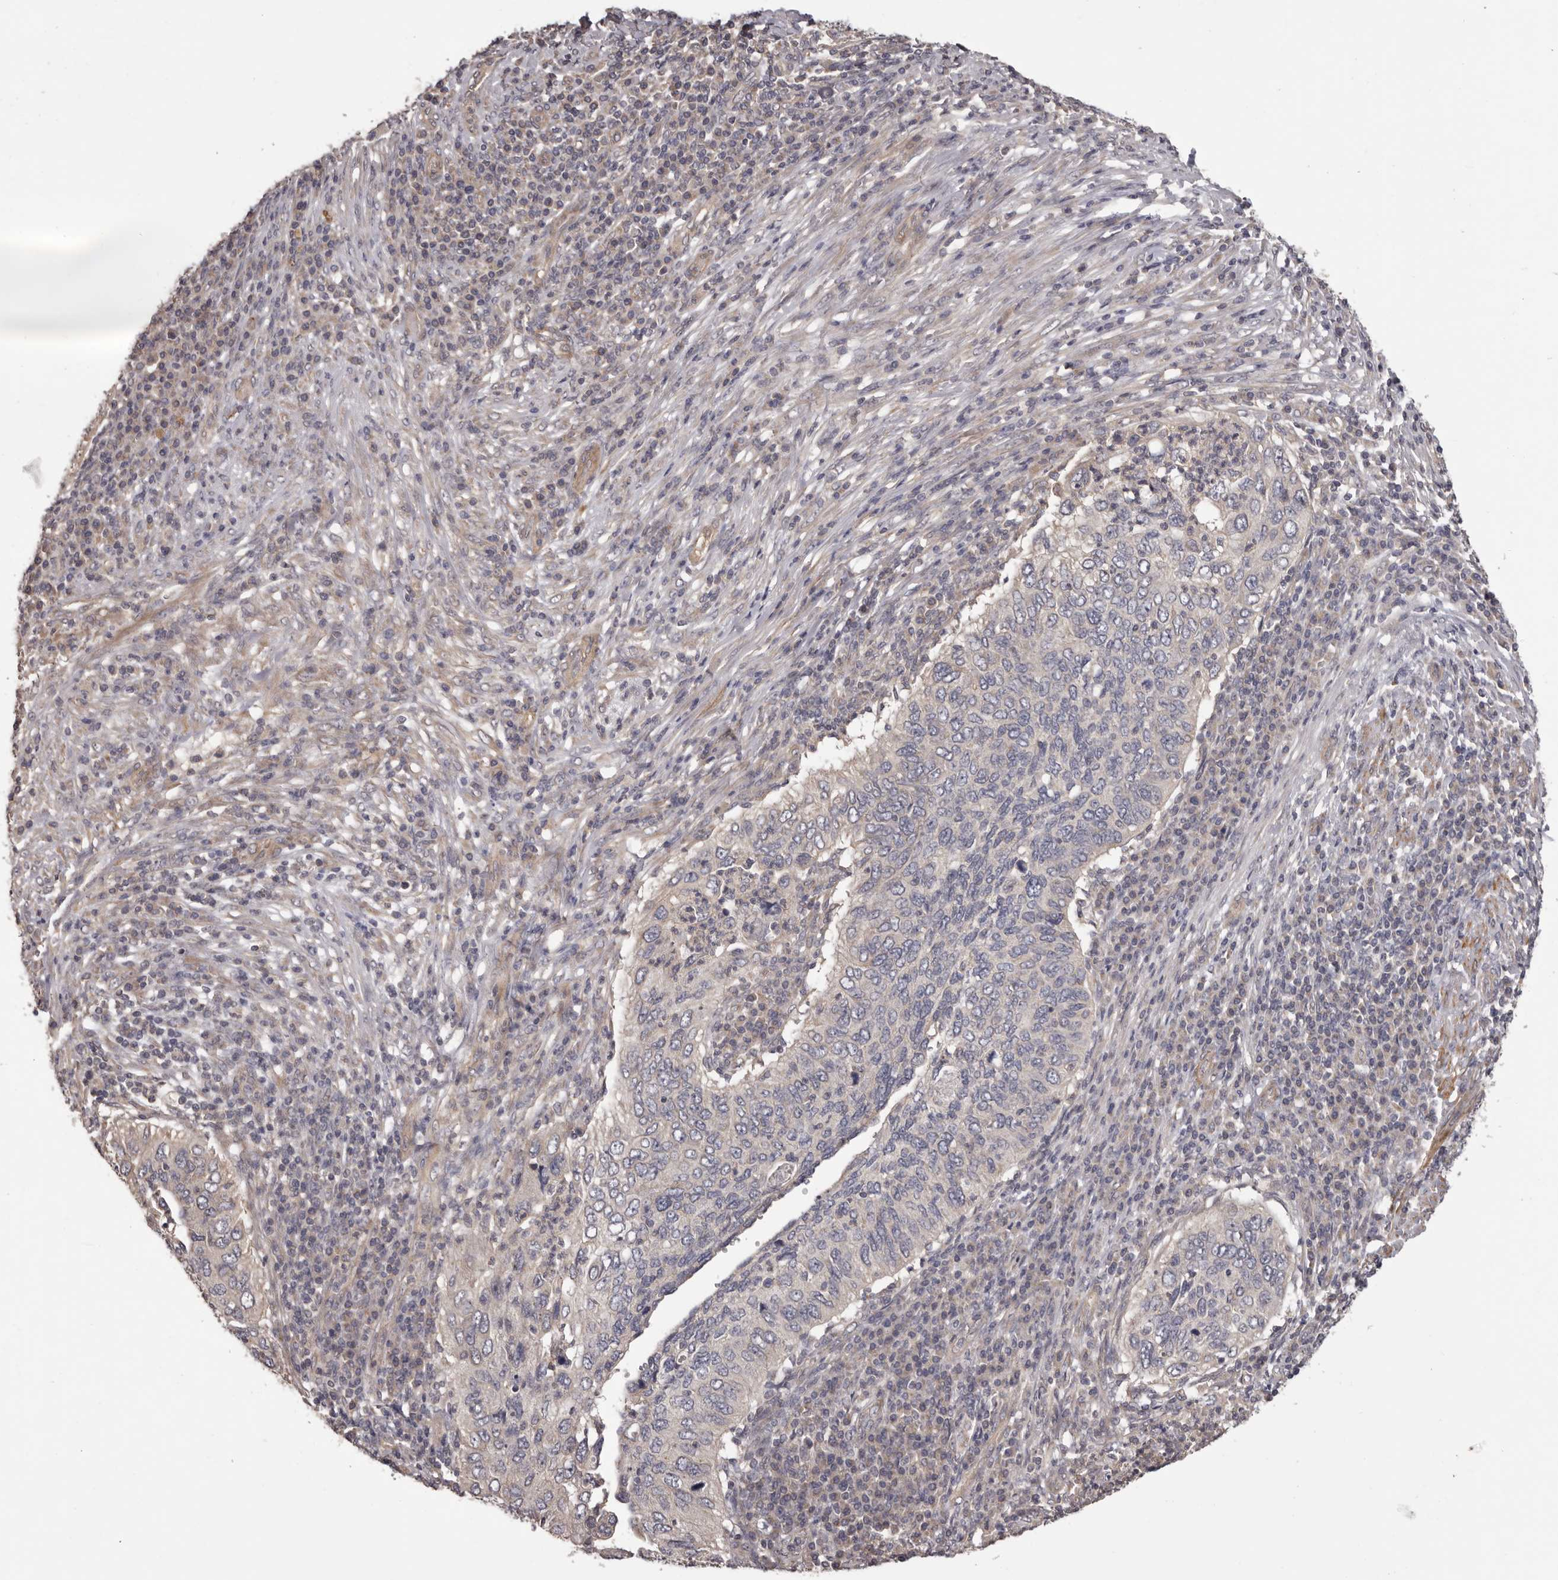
{"staining": {"intensity": "negative", "quantity": "none", "location": "none"}, "tissue": "cervical cancer", "cell_type": "Tumor cells", "image_type": "cancer", "snomed": [{"axis": "morphology", "description": "Squamous cell carcinoma, NOS"}, {"axis": "topography", "description": "Cervix"}], "caption": "Cervical cancer was stained to show a protein in brown. There is no significant staining in tumor cells.", "gene": "HRH1", "patient": {"sex": "female", "age": 38}}